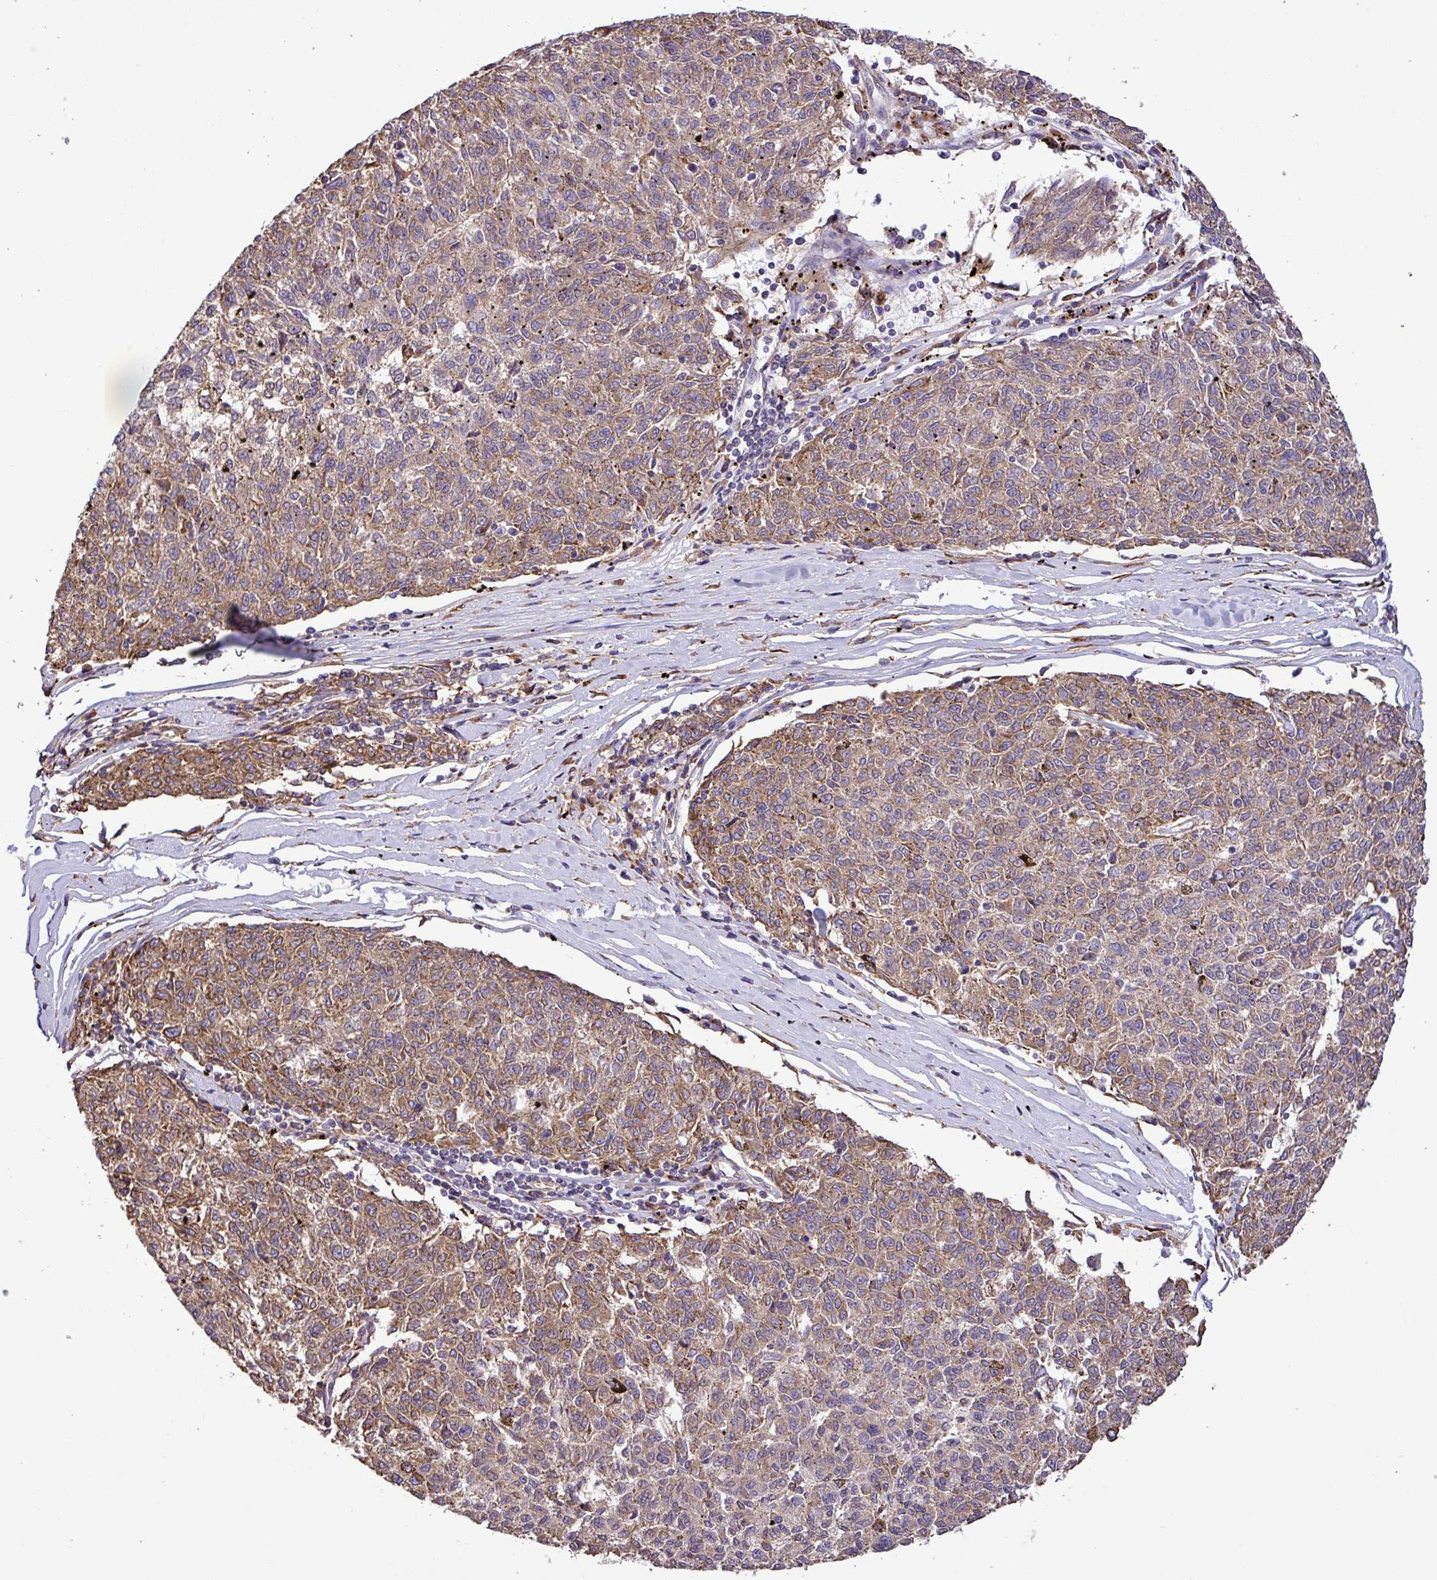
{"staining": {"intensity": "moderate", "quantity": "25%-75%", "location": "cytoplasmic/membranous"}, "tissue": "melanoma", "cell_type": "Tumor cells", "image_type": "cancer", "snomed": [{"axis": "morphology", "description": "Malignant melanoma, NOS"}, {"axis": "topography", "description": "Skin"}], "caption": "A histopathology image of malignant melanoma stained for a protein demonstrates moderate cytoplasmic/membranous brown staining in tumor cells.", "gene": "MEGF6", "patient": {"sex": "female", "age": 72}}